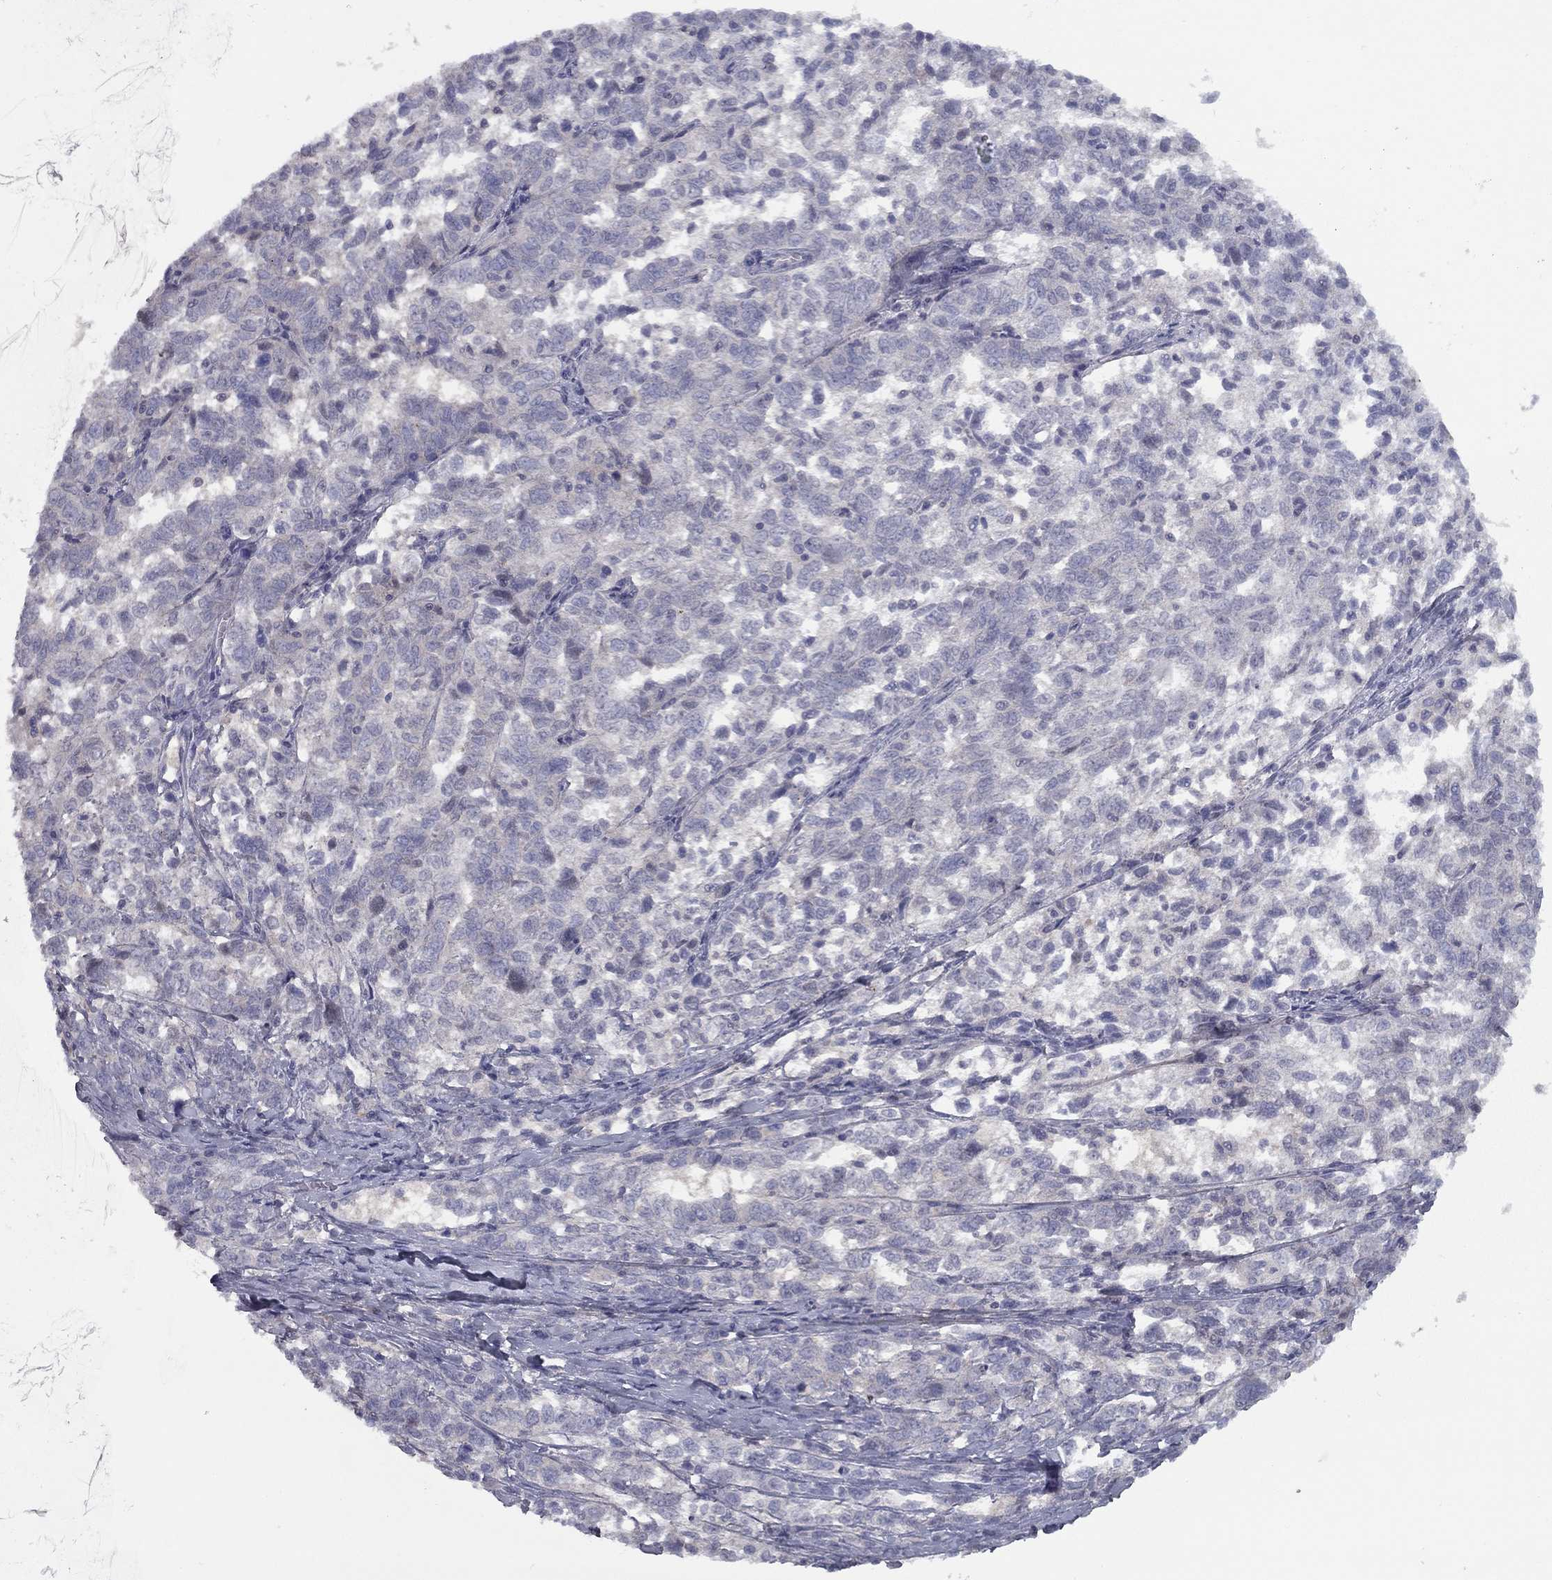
{"staining": {"intensity": "weak", "quantity": "<25%", "location": "cytoplasmic/membranous"}, "tissue": "ovarian cancer", "cell_type": "Tumor cells", "image_type": "cancer", "snomed": [{"axis": "morphology", "description": "Cystadenocarcinoma, serous, NOS"}, {"axis": "topography", "description": "Ovary"}], "caption": "The immunohistochemistry (IHC) photomicrograph has no significant positivity in tumor cells of serous cystadenocarcinoma (ovarian) tissue.", "gene": "DUSP7", "patient": {"sex": "female", "age": 71}}